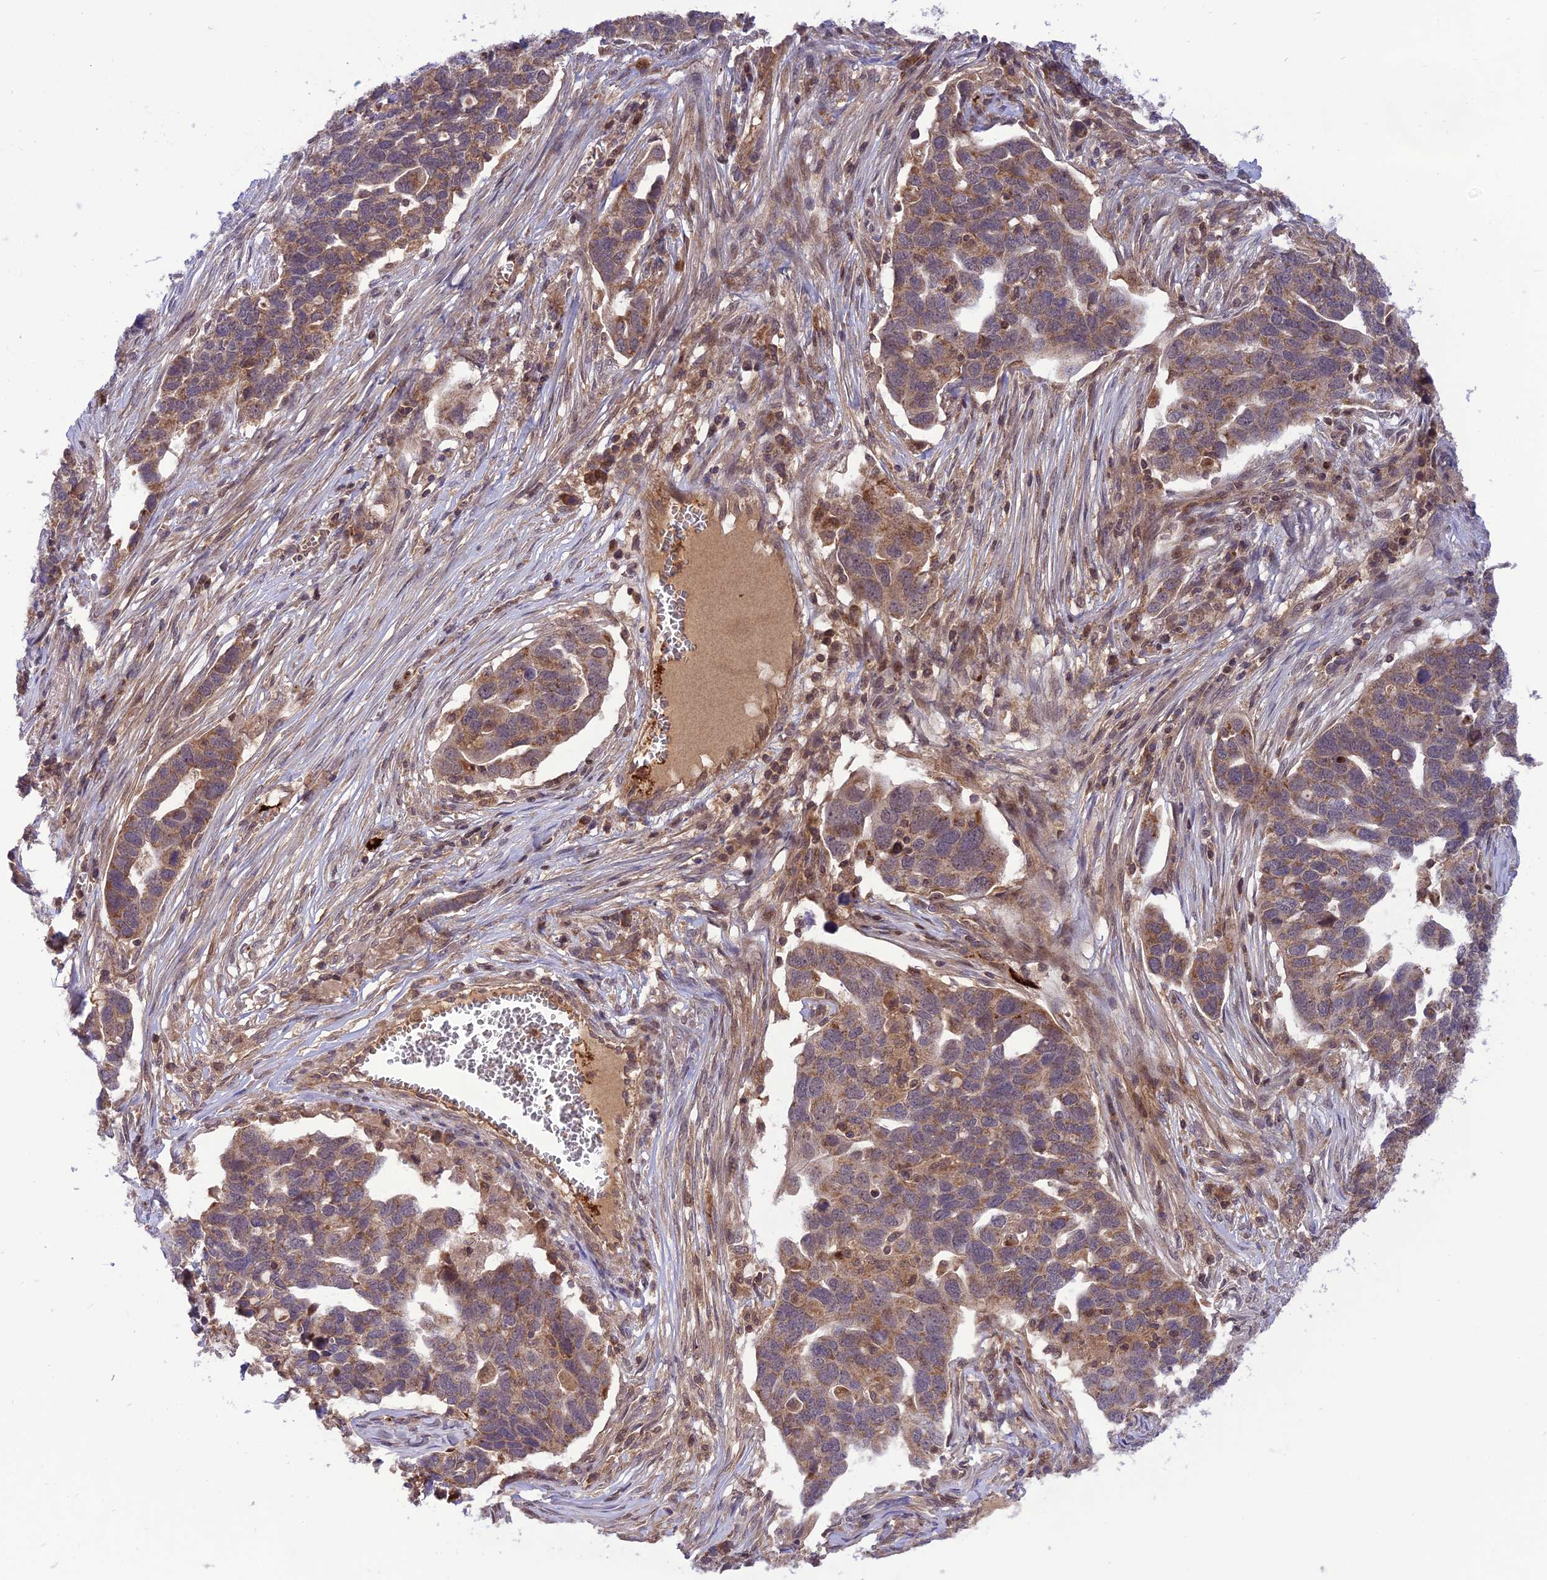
{"staining": {"intensity": "moderate", "quantity": "25%-75%", "location": "cytoplasmic/membranous"}, "tissue": "ovarian cancer", "cell_type": "Tumor cells", "image_type": "cancer", "snomed": [{"axis": "morphology", "description": "Cystadenocarcinoma, serous, NOS"}, {"axis": "topography", "description": "Ovary"}], "caption": "Human ovarian serous cystadenocarcinoma stained with a protein marker exhibits moderate staining in tumor cells.", "gene": "NDUFC1", "patient": {"sex": "female", "age": 54}}